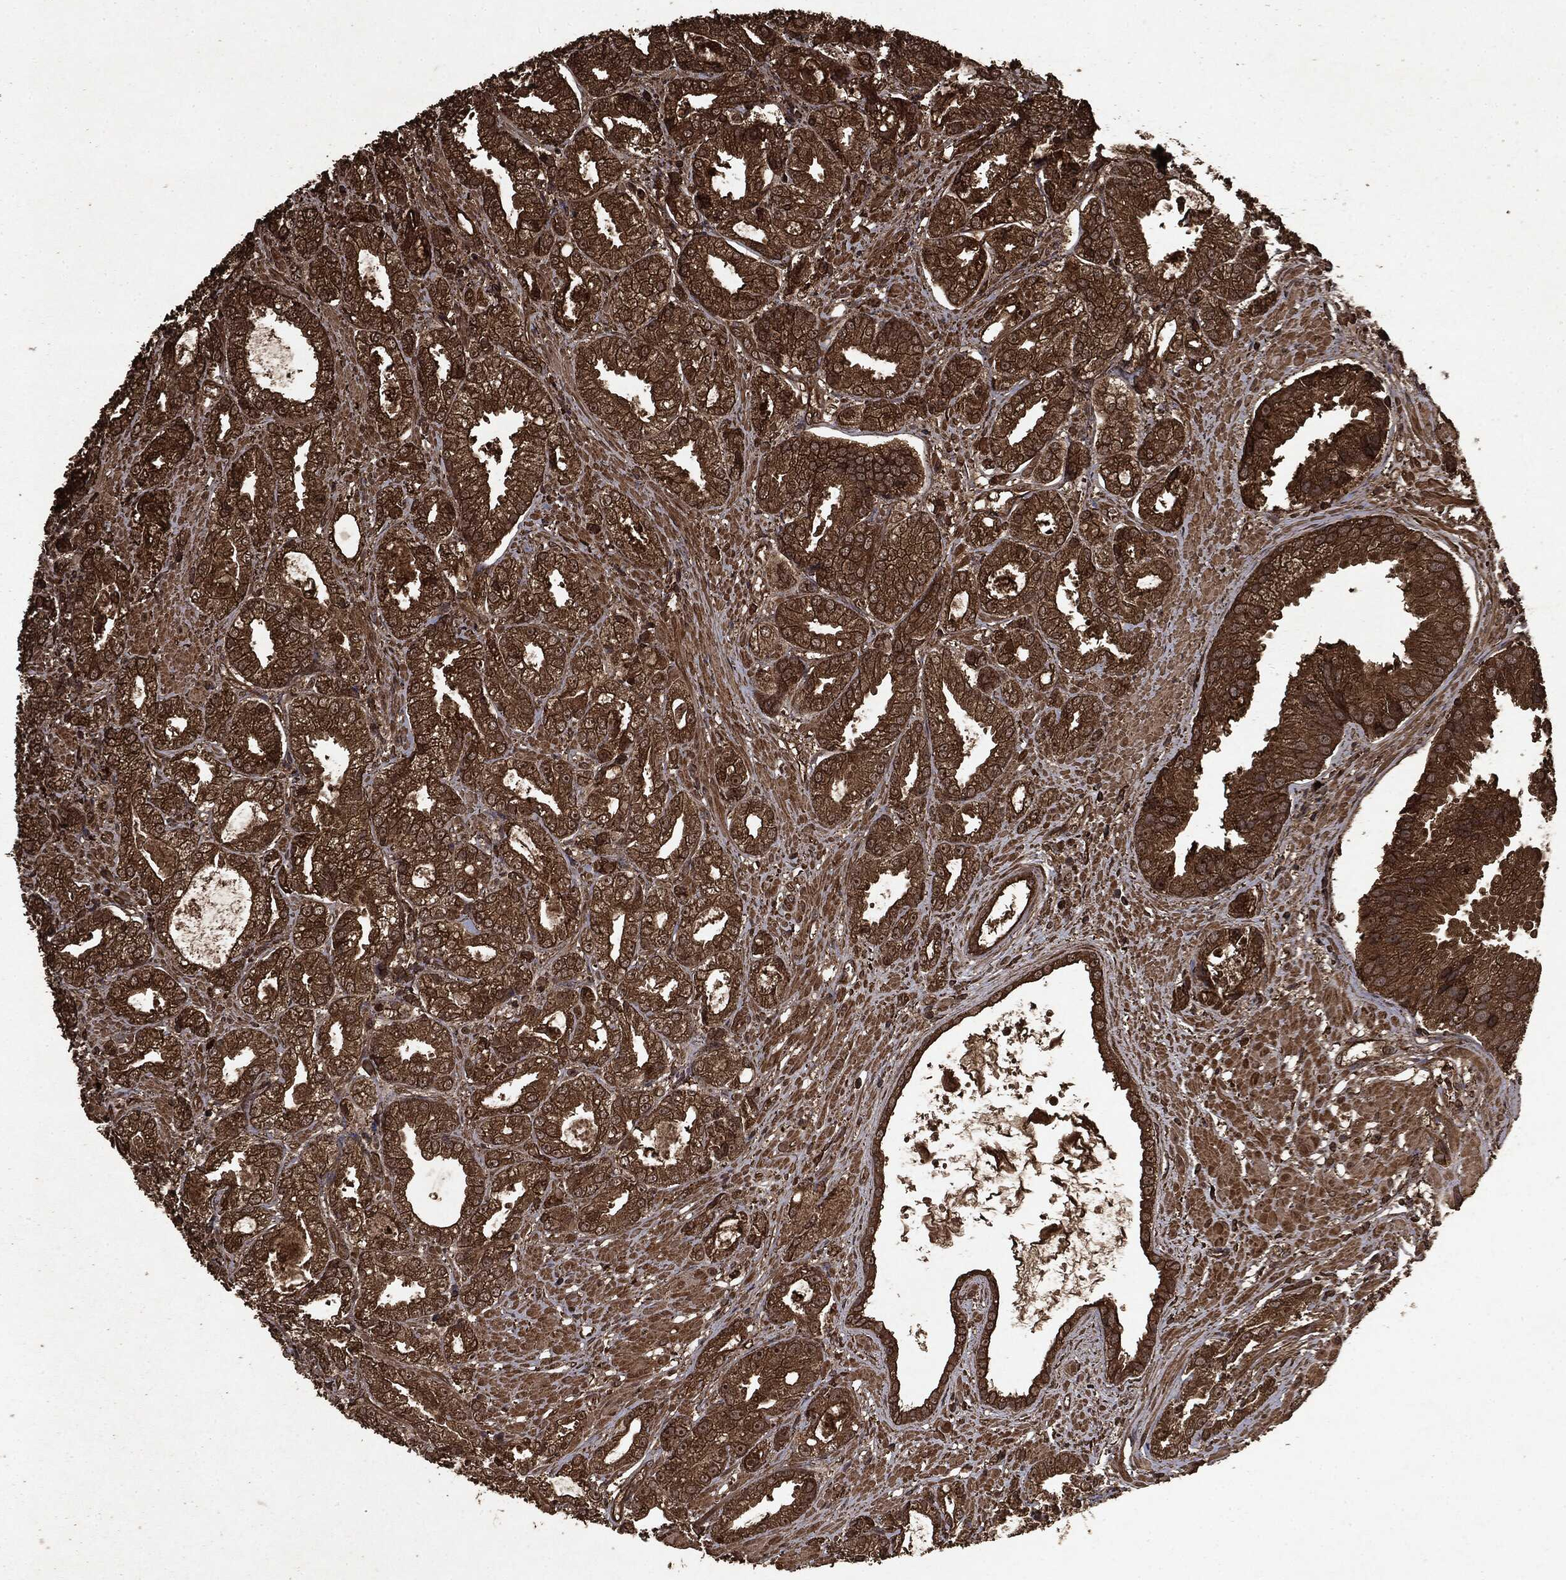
{"staining": {"intensity": "strong", "quantity": ">75%", "location": "cytoplasmic/membranous"}, "tissue": "prostate cancer", "cell_type": "Tumor cells", "image_type": "cancer", "snomed": [{"axis": "morphology", "description": "Adenocarcinoma, High grade"}, {"axis": "topography", "description": "Prostate"}], "caption": "Prostate high-grade adenocarcinoma stained for a protein (brown) displays strong cytoplasmic/membranous positive positivity in about >75% of tumor cells.", "gene": "ARAF", "patient": {"sex": "male", "age": 61}}